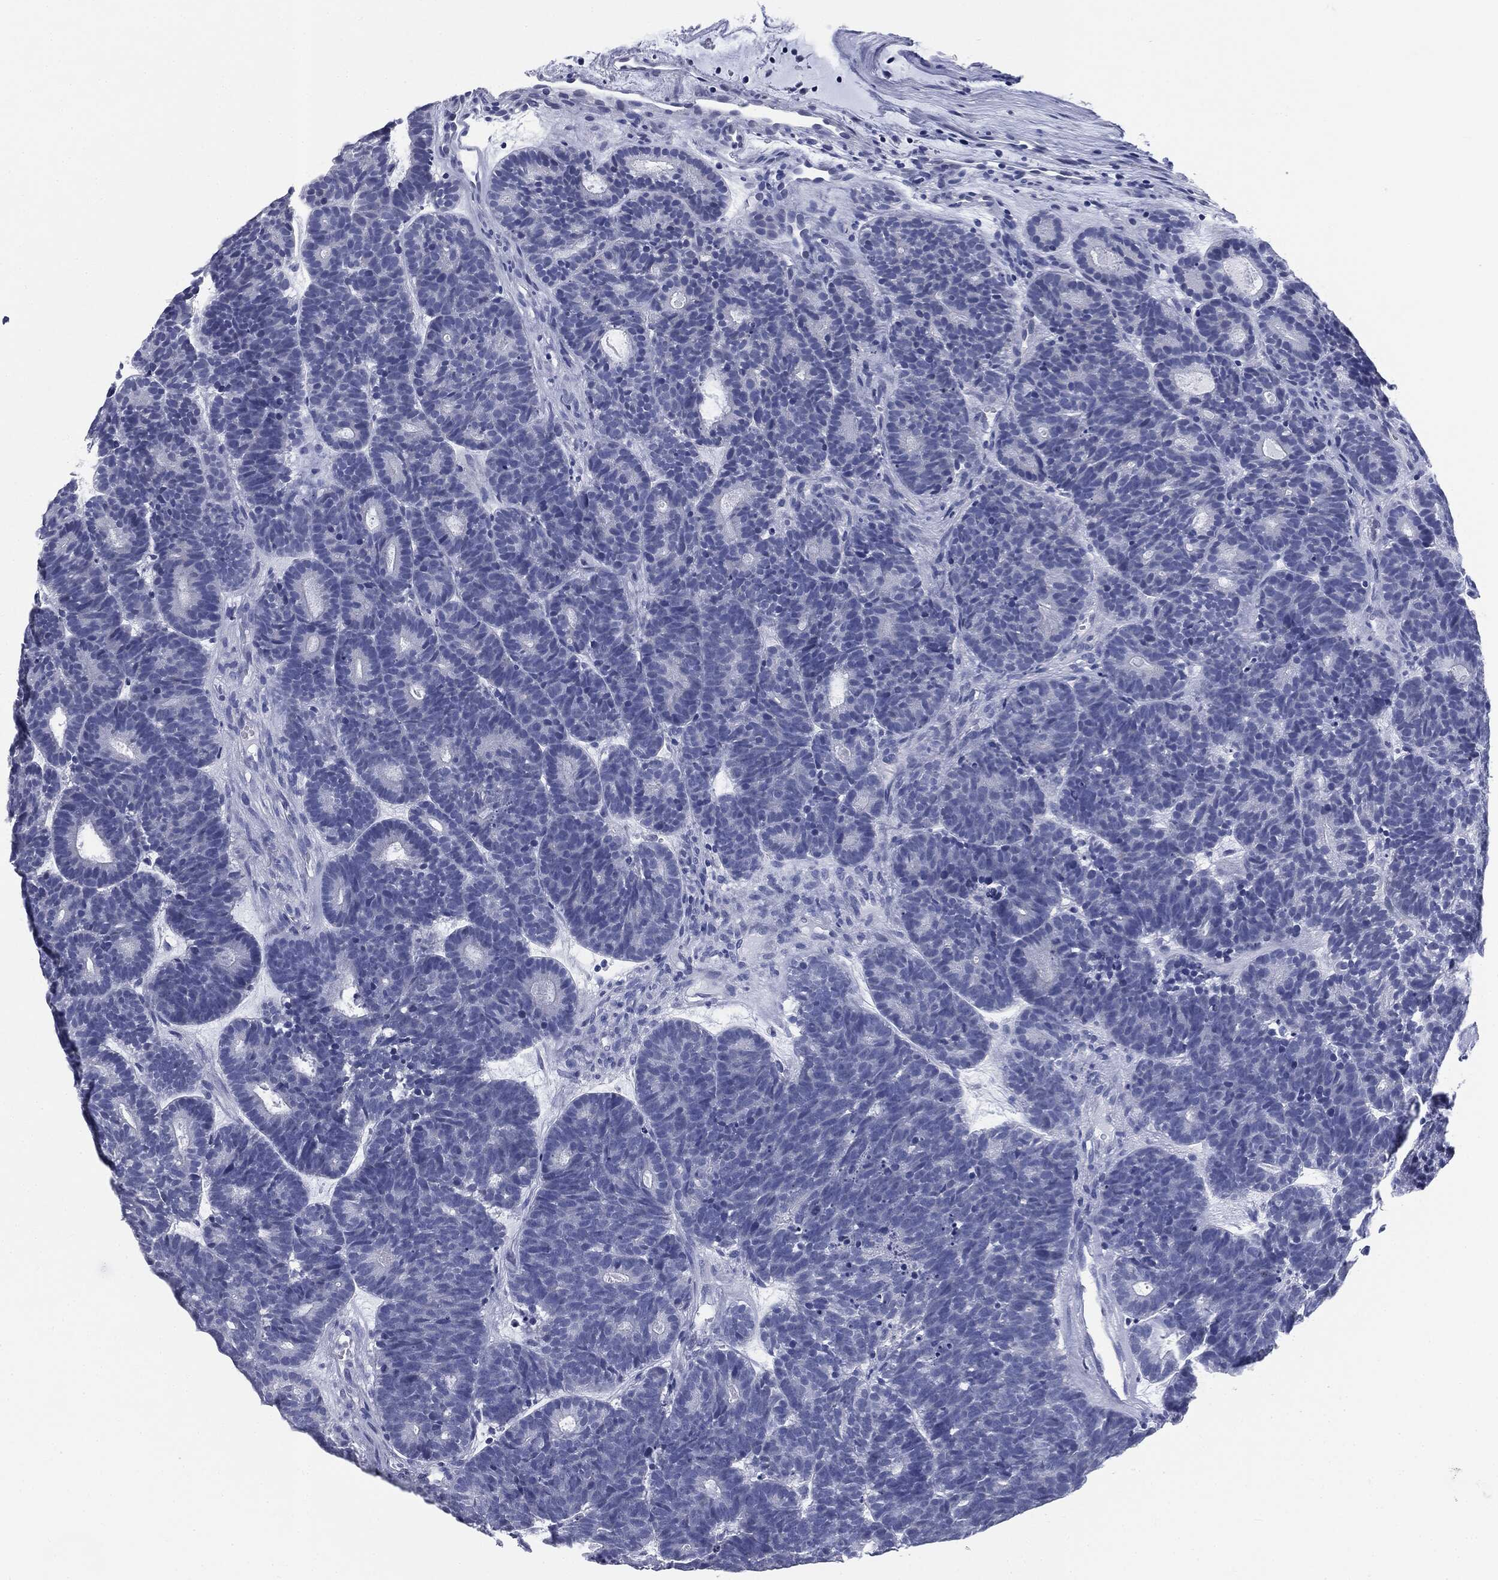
{"staining": {"intensity": "negative", "quantity": "none", "location": "none"}, "tissue": "head and neck cancer", "cell_type": "Tumor cells", "image_type": "cancer", "snomed": [{"axis": "morphology", "description": "Adenocarcinoma, NOS"}, {"axis": "topography", "description": "Head-Neck"}], "caption": "Immunohistochemical staining of human head and neck adenocarcinoma shows no significant expression in tumor cells. The staining was performed using DAB (3,3'-diaminobenzidine) to visualize the protein expression in brown, while the nuclei were stained in blue with hematoxylin (Magnification: 20x).", "gene": "ATP2A1", "patient": {"sex": "female", "age": 81}}